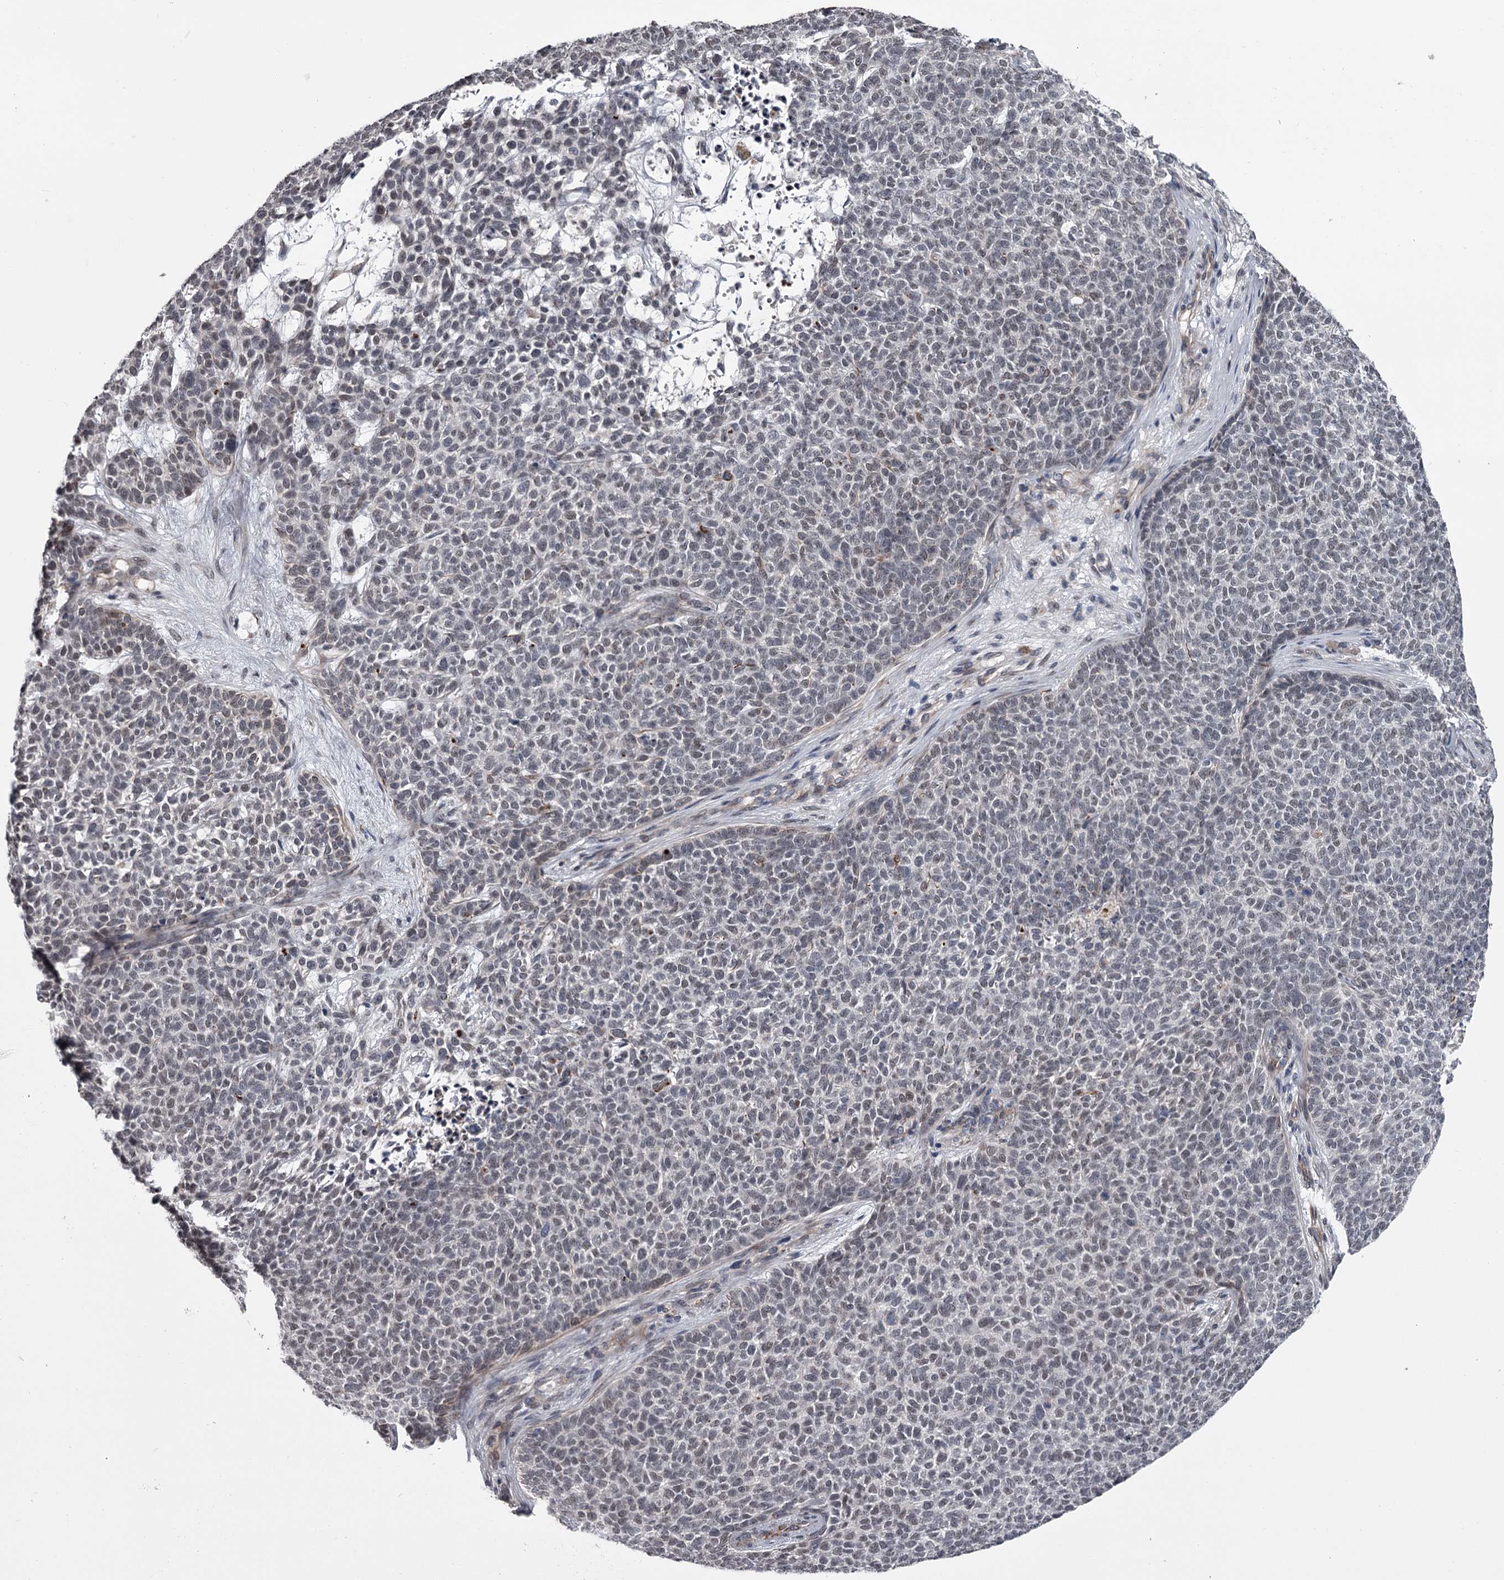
{"staining": {"intensity": "weak", "quantity": ">75%", "location": "nuclear"}, "tissue": "skin cancer", "cell_type": "Tumor cells", "image_type": "cancer", "snomed": [{"axis": "morphology", "description": "Basal cell carcinoma"}, {"axis": "topography", "description": "Skin"}], "caption": "A photomicrograph of human skin cancer stained for a protein displays weak nuclear brown staining in tumor cells.", "gene": "PRPF40B", "patient": {"sex": "female", "age": 84}}